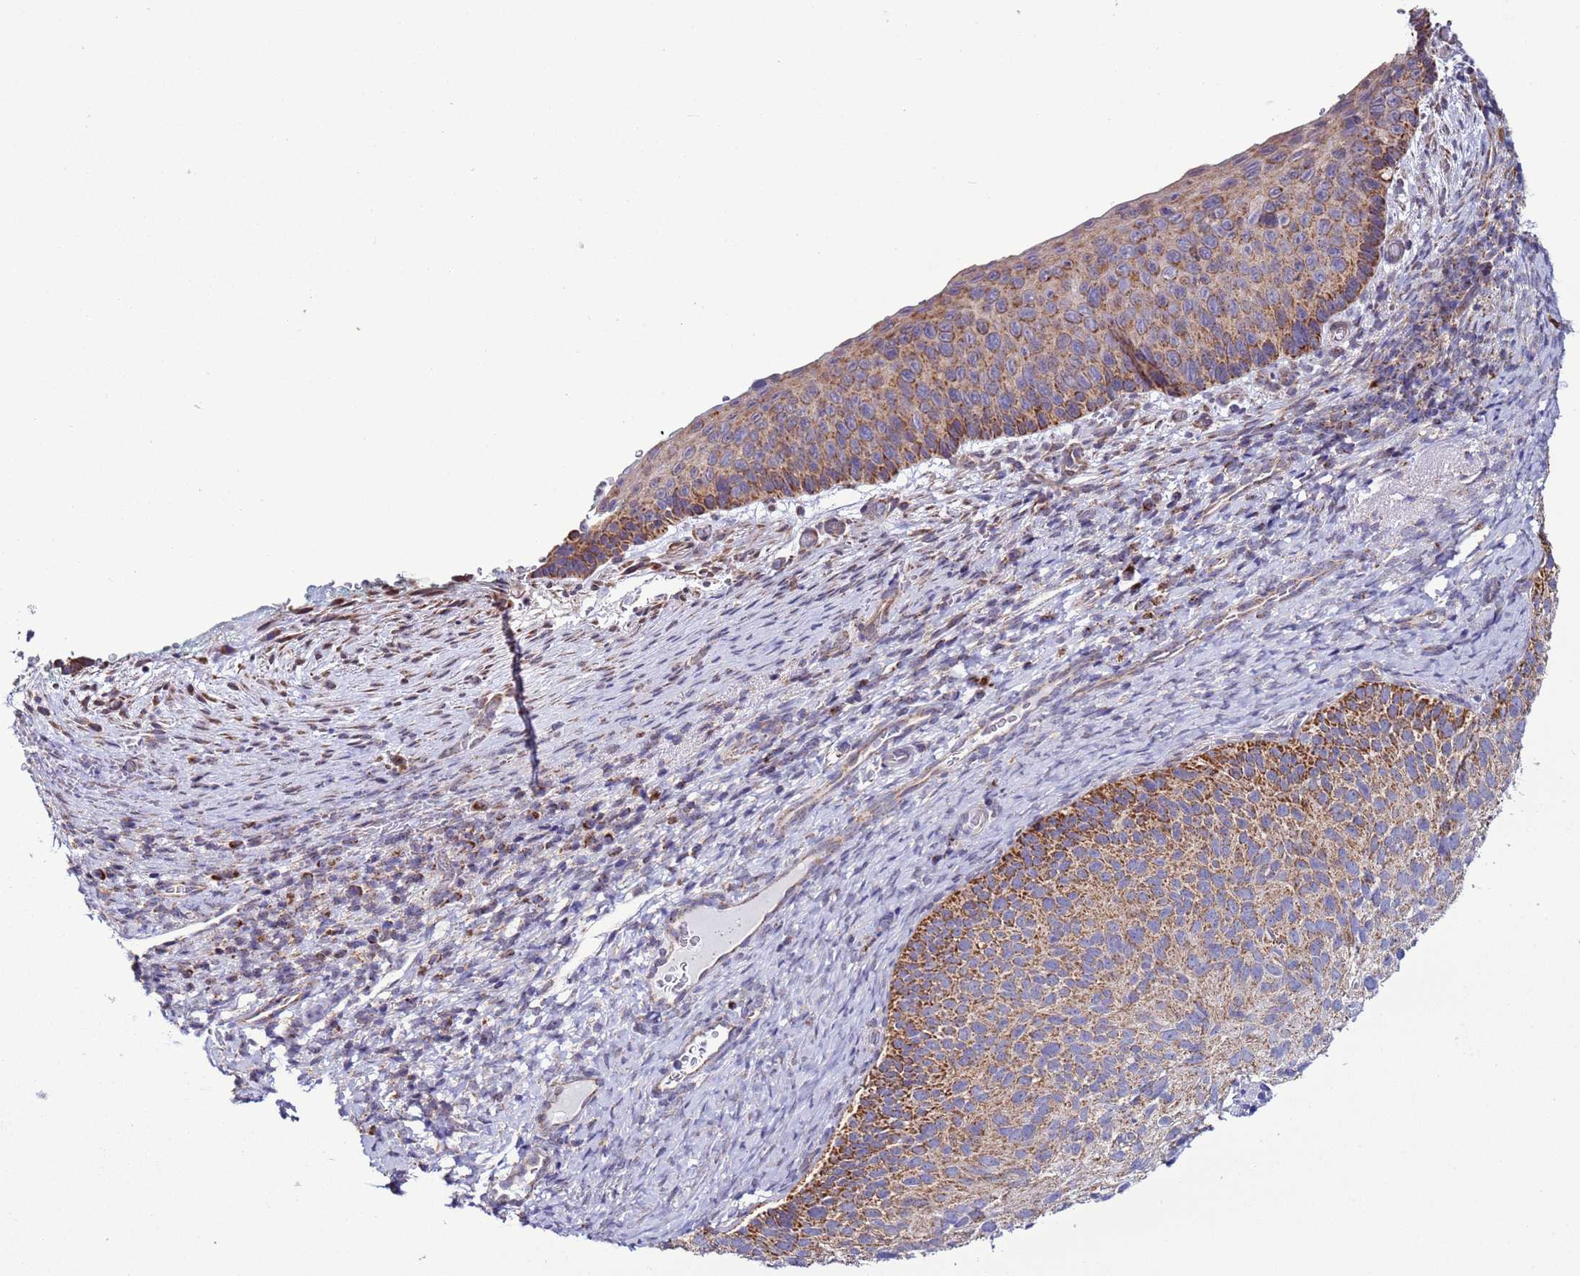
{"staining": {"intensity": "moderate", "quantity": ">75%", "location": "cytoplasmic/membranous"}, "tissue": "cervical cancer", "cell_type": "Tumor cells", "image_type": "cancer", "snomed": [{"axis": "morphology", "description": "Squamous cell carcinoma, NOS"}, {"axis": "topography", "description": "Cervix"}], "caption": "Approximately >75% of tumor cells in cervical cancer (squamous cell carcinoma) reveal moderate cytoplasmic/membranous protein staining as visualized by brown immunohistochemical staining.", "gene": "AHI1", "patient": {"sex": "female", "age": 80}}